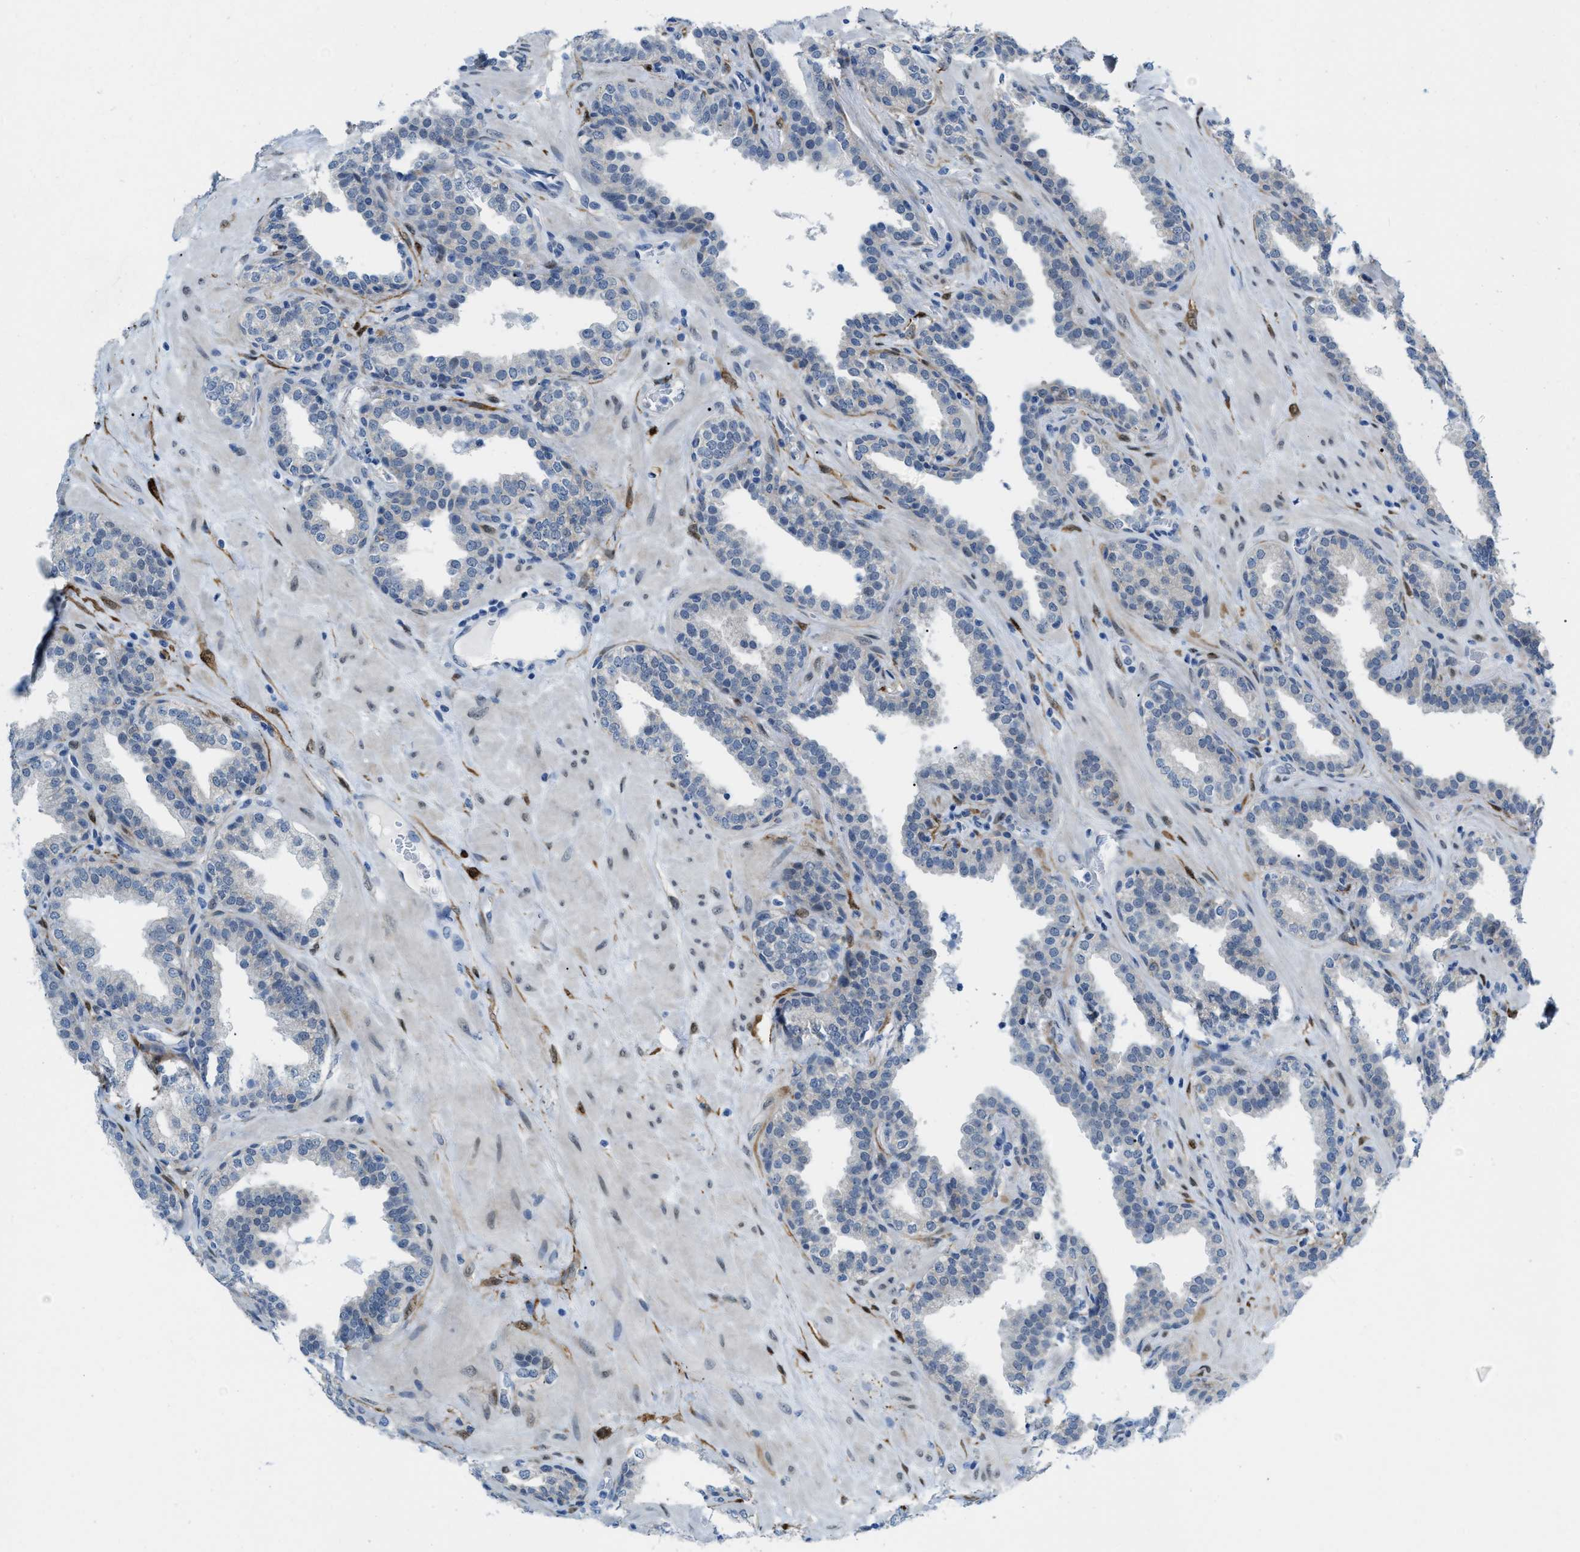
{"staining": {"intensity": "negative", "quantity": "none", "location": "none"}, "tissue": "prostate", "cell_type": "Glandular cells", "image_type": "normal", "snomed": [{"axis": "morphology", "description": "Normal tissue, NOS"}, {"axis": "topography", "description": "Prostate"}], "caption": "Immunohistochemistry micrograph of unremarkable prostate: human prostate stained with DAB (3,3'-diaminobenzidine) demonstrates no significant protein expression in glandular cells. (DAB immunohistochemistry (IHC) visualized using brightfield microscopy, high magnification).", "gene": "PHRF1", "patient": {"sex": "male", "age": 51}}